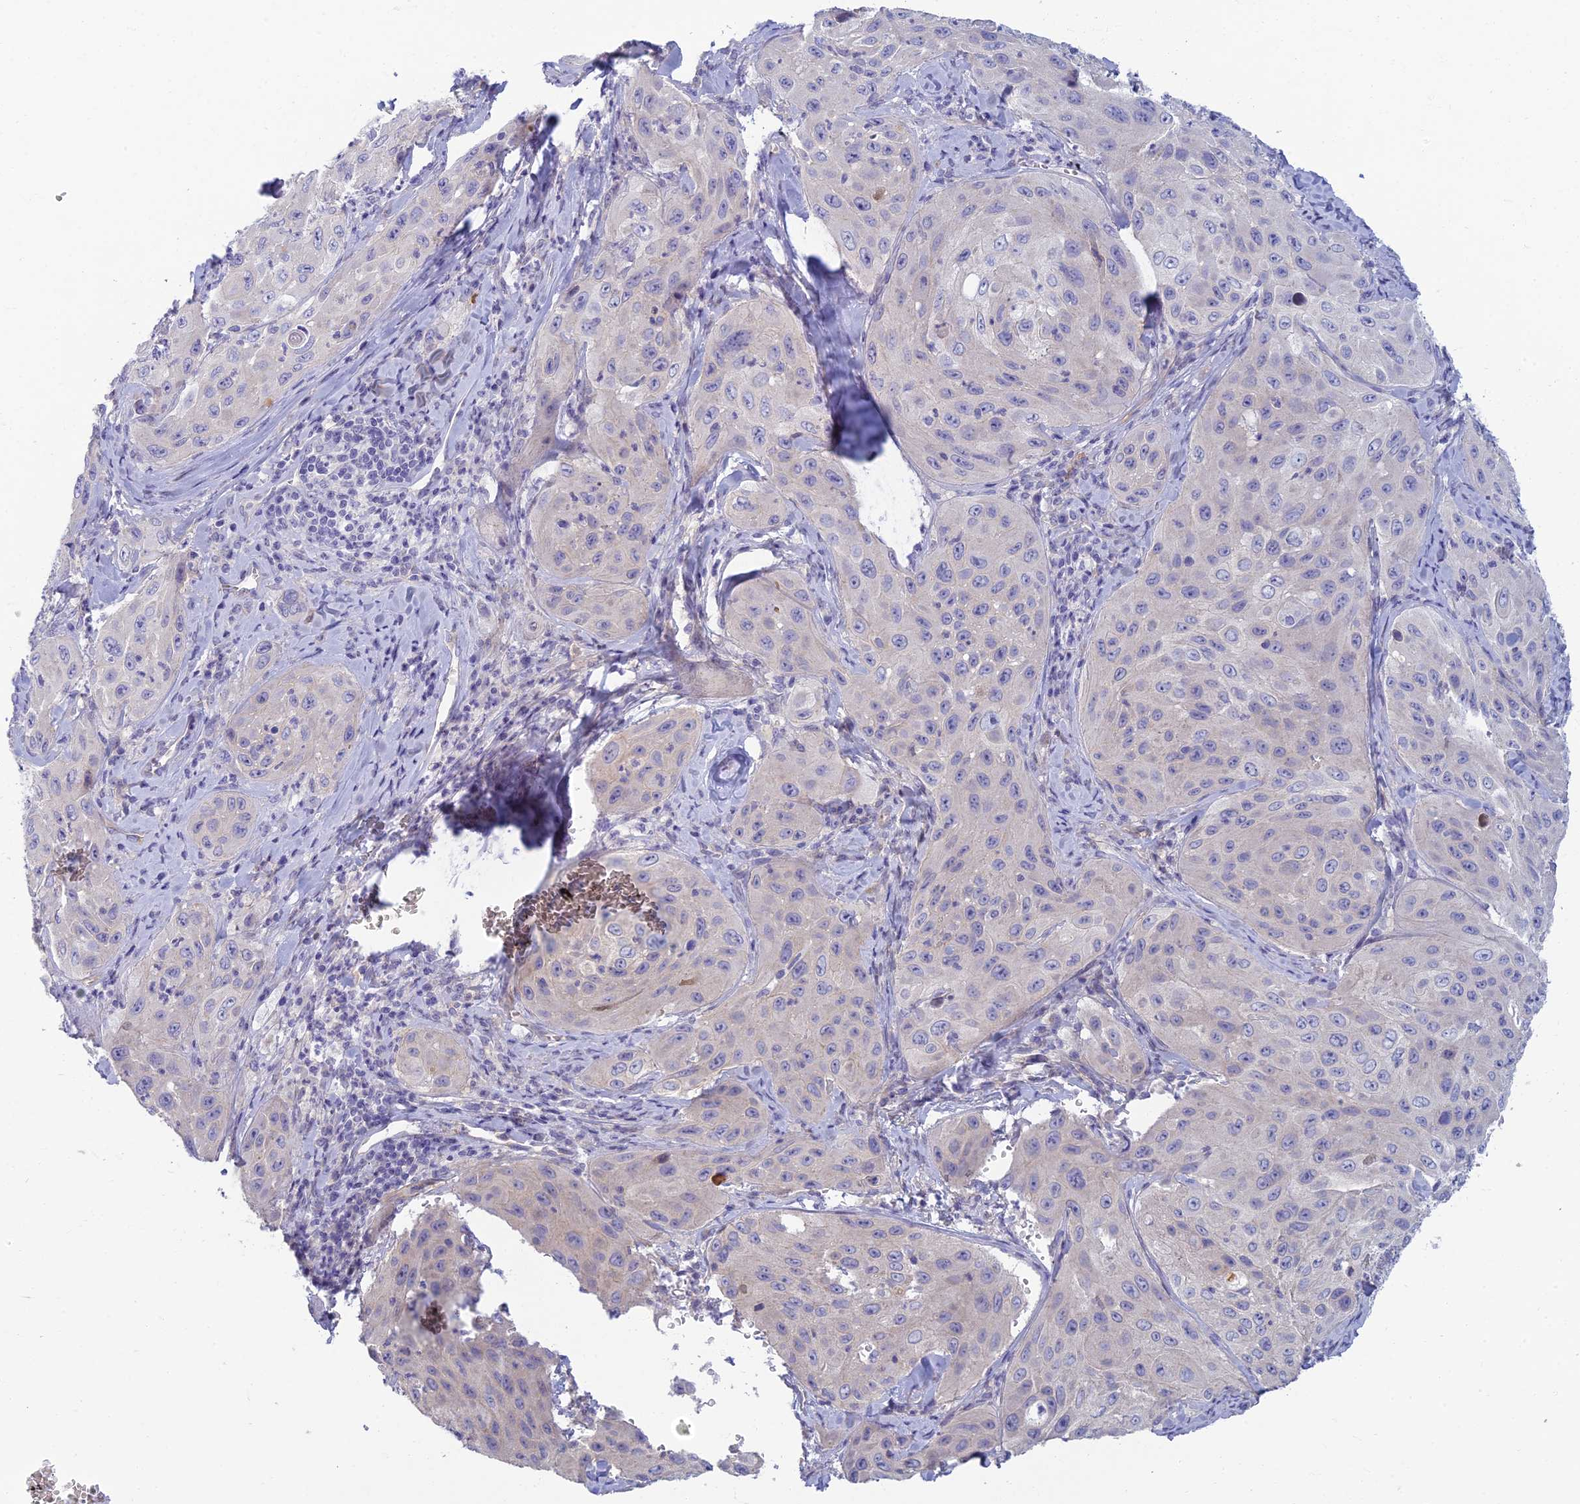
{"staining": {"intensity": "negative", "quantity": "none", "location": "none"}, "tissue": "cervical cancer", "cell_type": "Tumor cells", "image_type": "cancer", "snomed": [{"axis": "morphology", "description": "Squamous cell carcinoma, NOS"}, {"axis": "topography", "description": "Cervix"}], "caption": "Micrograph shows no significant protein expression in tumor cells of cervical cancer (squamous cell carcinoma).", "gene": "NEURL1", "patient": {"sex": "female", "age": 42}}